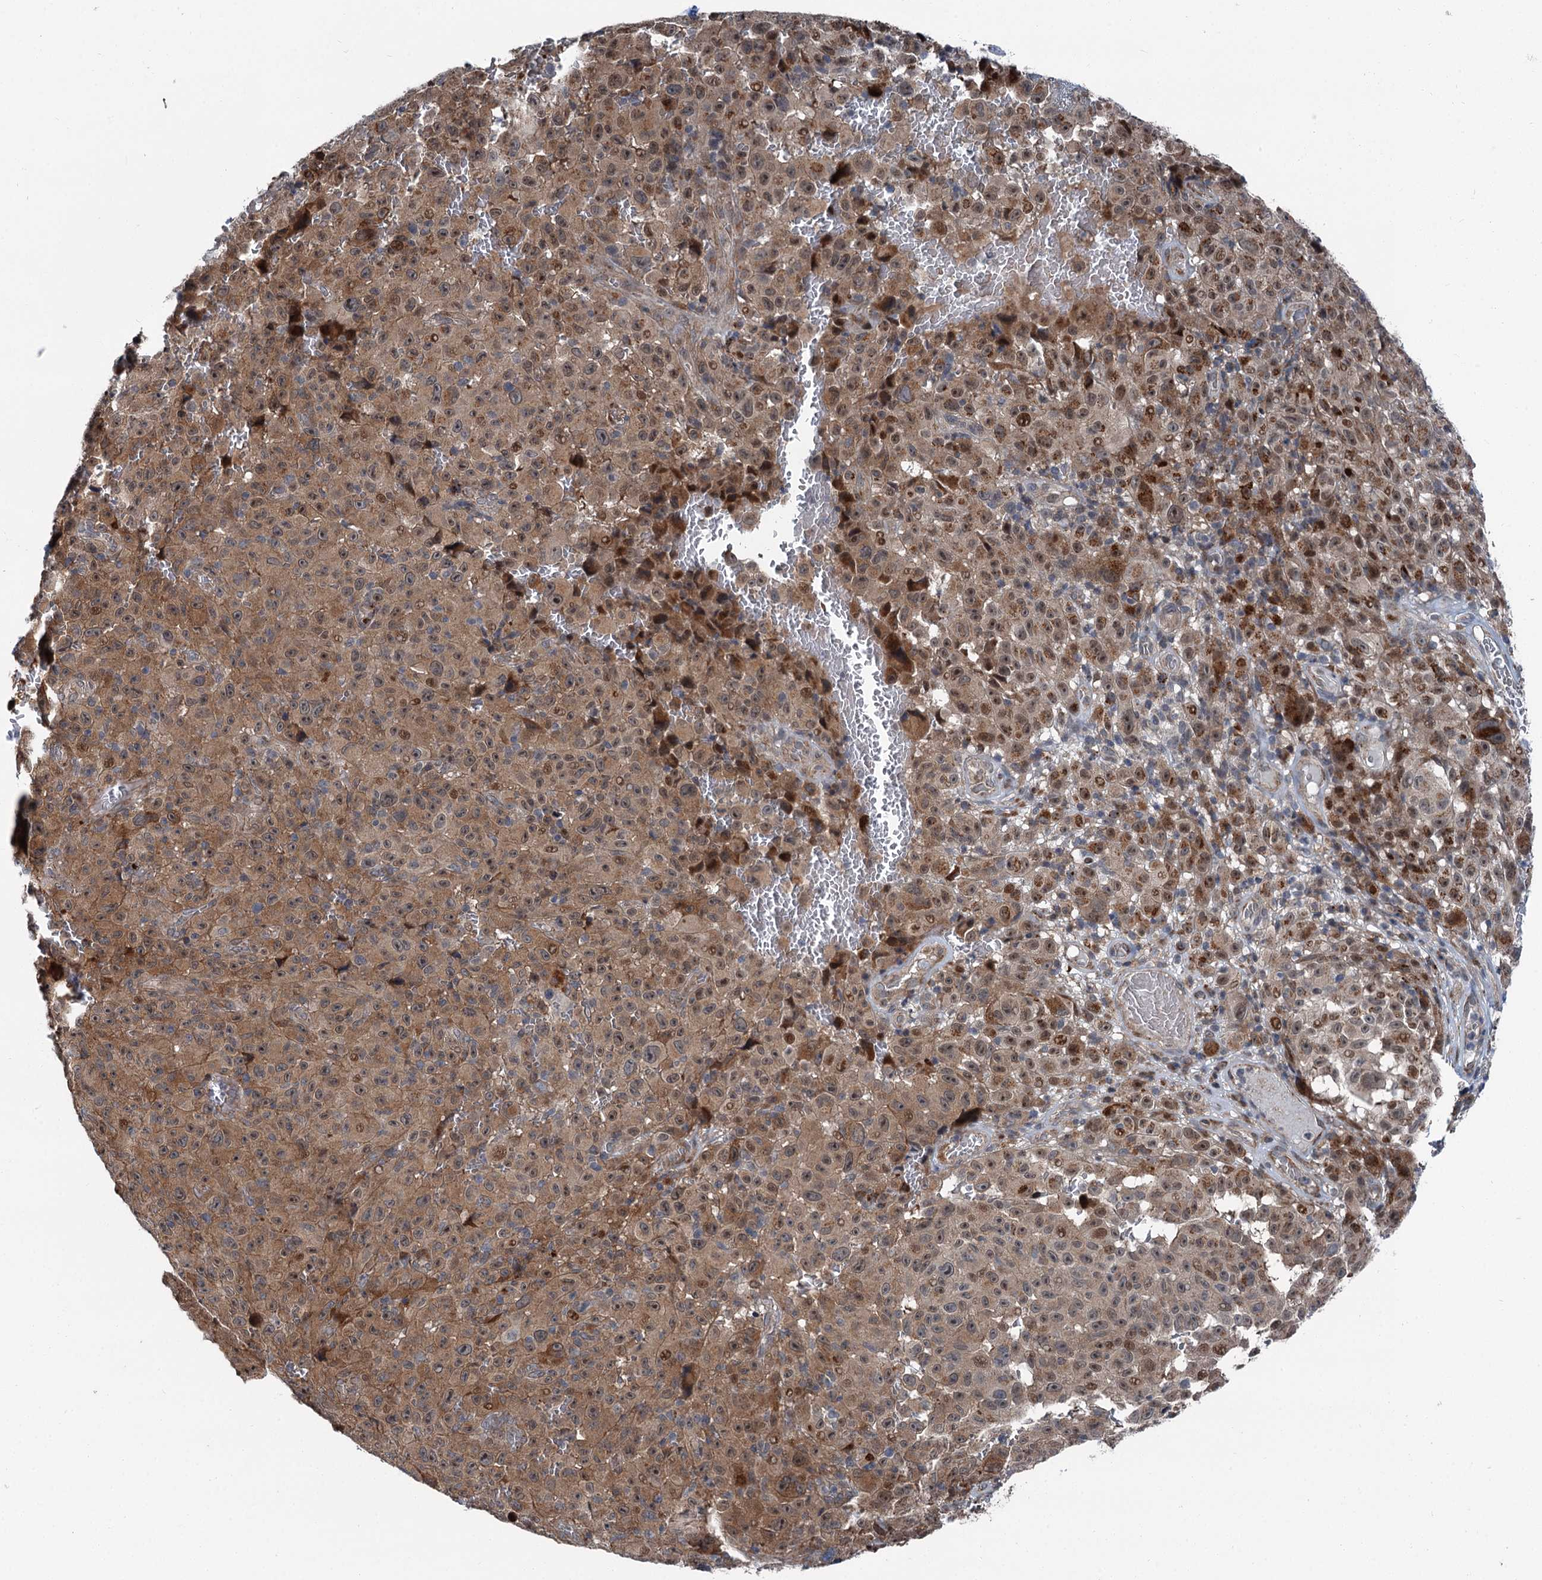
{"staining": {"intensity": "moderate", "quantity": ">75%", "location": "cytoplasmic/membranous,nuclear"}, "tissue": "melanoma", "cell_type": "Tumor cells", "image_type": "cancer", "snomed": [{"axis": "morphology", "description": "Malignant melanoma, NOS"}, {"axis": "topography", "description": "Skin"}], "caption": "DAB (3,3'-diaminobenzidine) immunohistochemical staining of malignant melanoma reveals moderate cytoplasmic/membranous and nuclear protein expression in approximately >75% of tumor cells.", "gene": "POLR1D", "patient": {"sex": "female", "age": 82}}